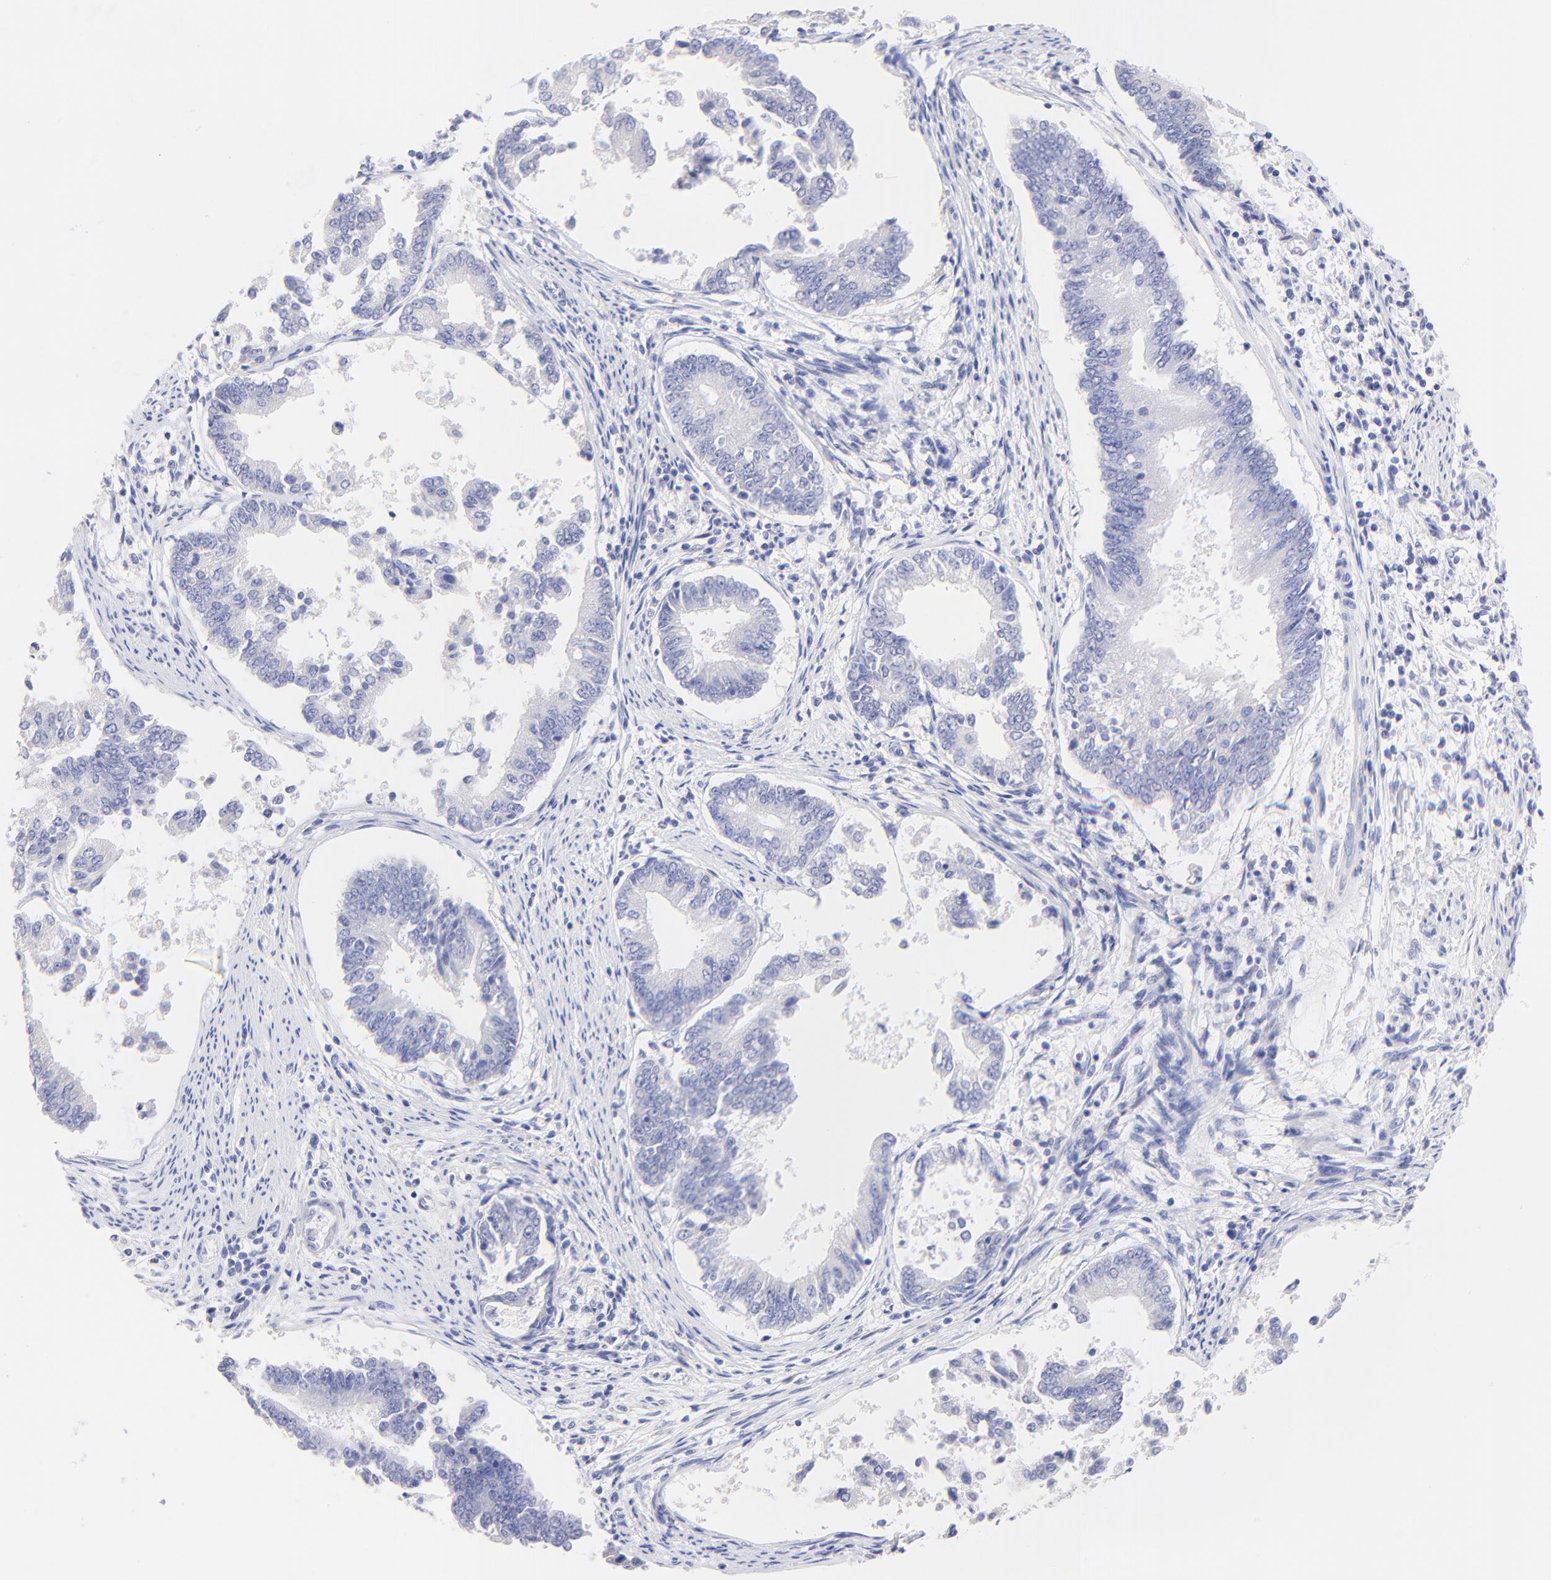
{"staining": {"intensity": "negative", "quantity": "none", "location": "none"}, "tissue": "endometrial cancer", "cell_type": "Tumor cells", "image_type": "cancer", "snomed": [{"axis": "morphology", "description": "Adenocarcinoma, NOS"}, {"axis": "topography", "description": "Endometrium"}], "caption": "This is an immunohistochemistry (IHC) photomicrograph of human endometrial adenocarcinoma. There is no positivity in tumor cells.", "gene": "RAB3A", "patient": {"sex": "female", "age": 63}}